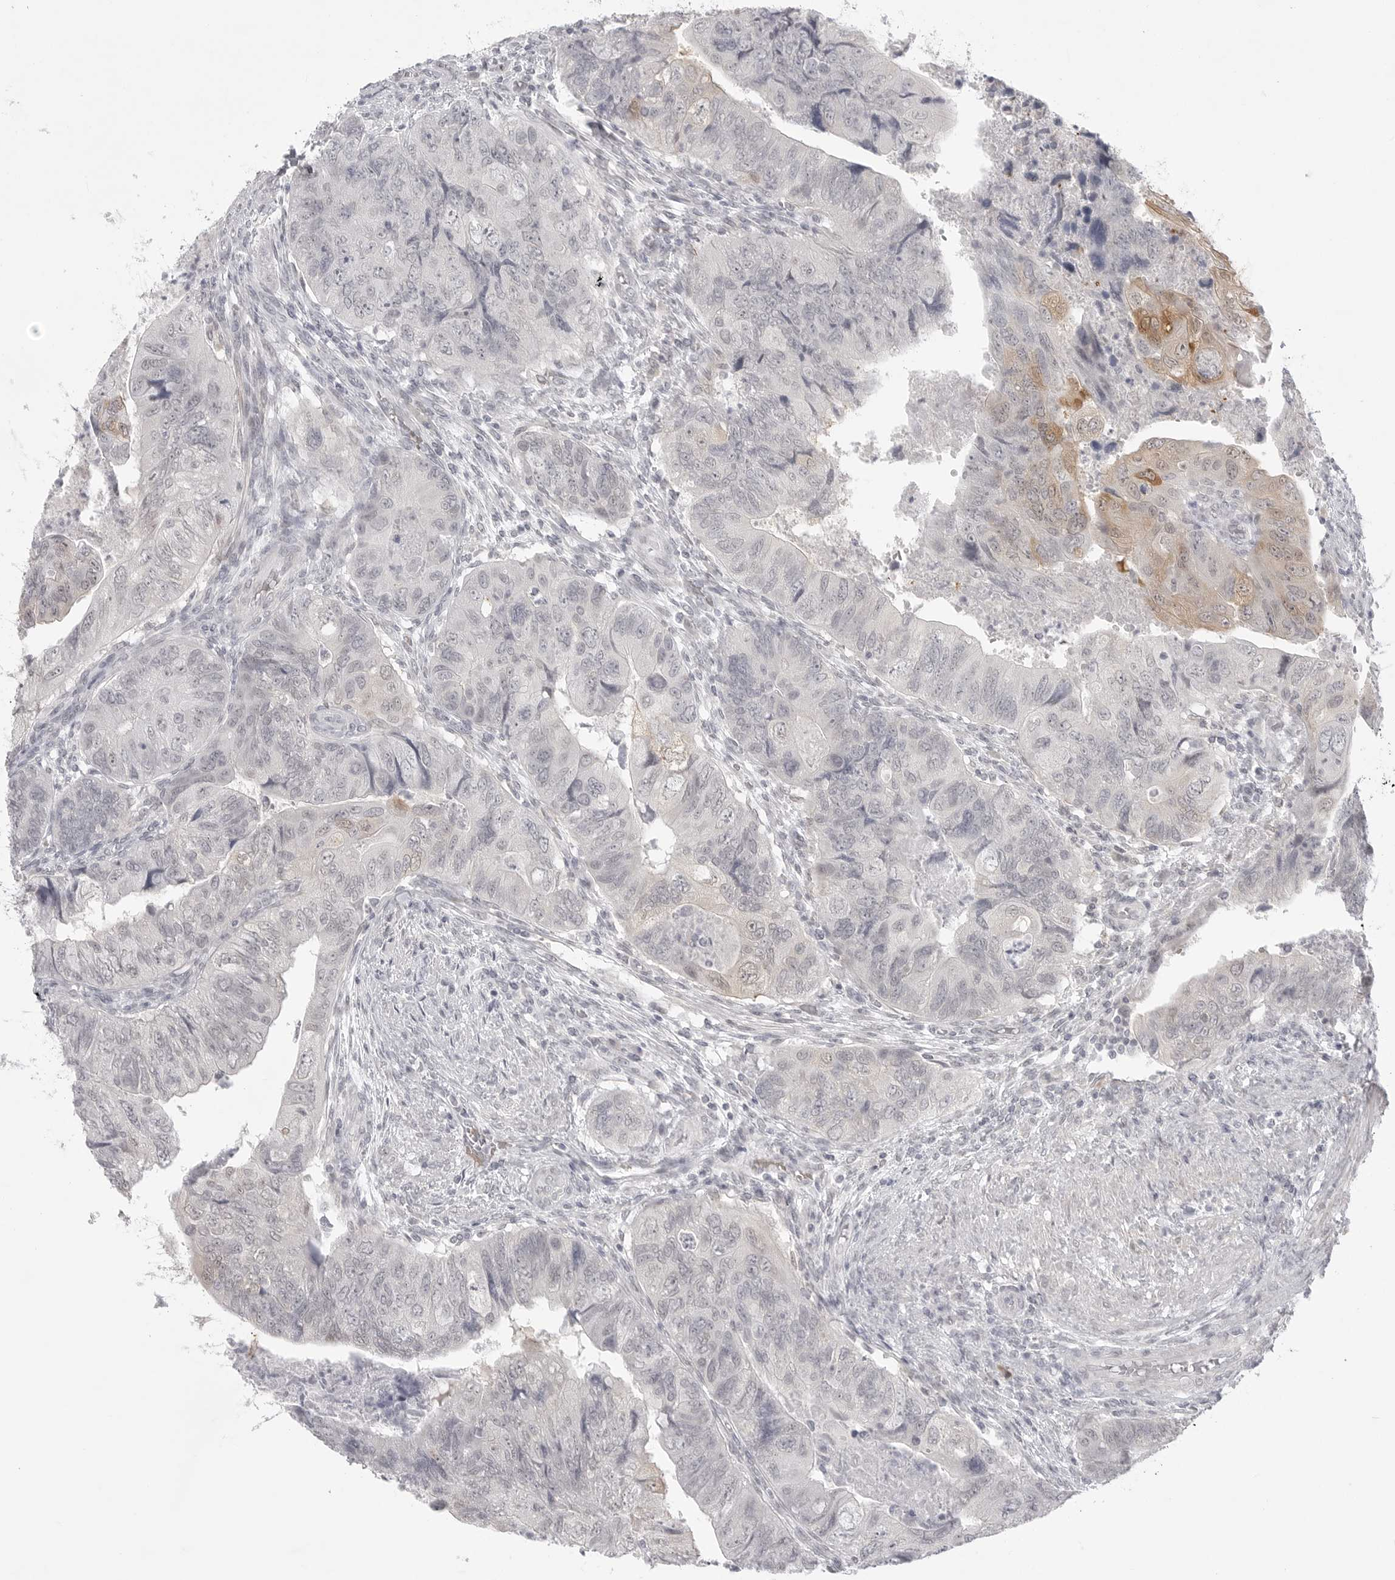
{"staining": {"intensity": "weak", "quantity": "<25%", "location": "cytoplasmic/membranous"}, "tissue": "colorectal cancer", "cell_type": "Tumor cells", "image_type": "cancer", "snomed": [{"axis": "morphology", "description": "Adenocarcinoma, NOS"}, {"axis": "topography", "description": "Rectum"}], "caption": "Immunohistochemical staining of human colorectal cancer shows no significant expression in tumor cells.", "gene": "TCTN3", "patient": {"sex": "male", "age": 63}}